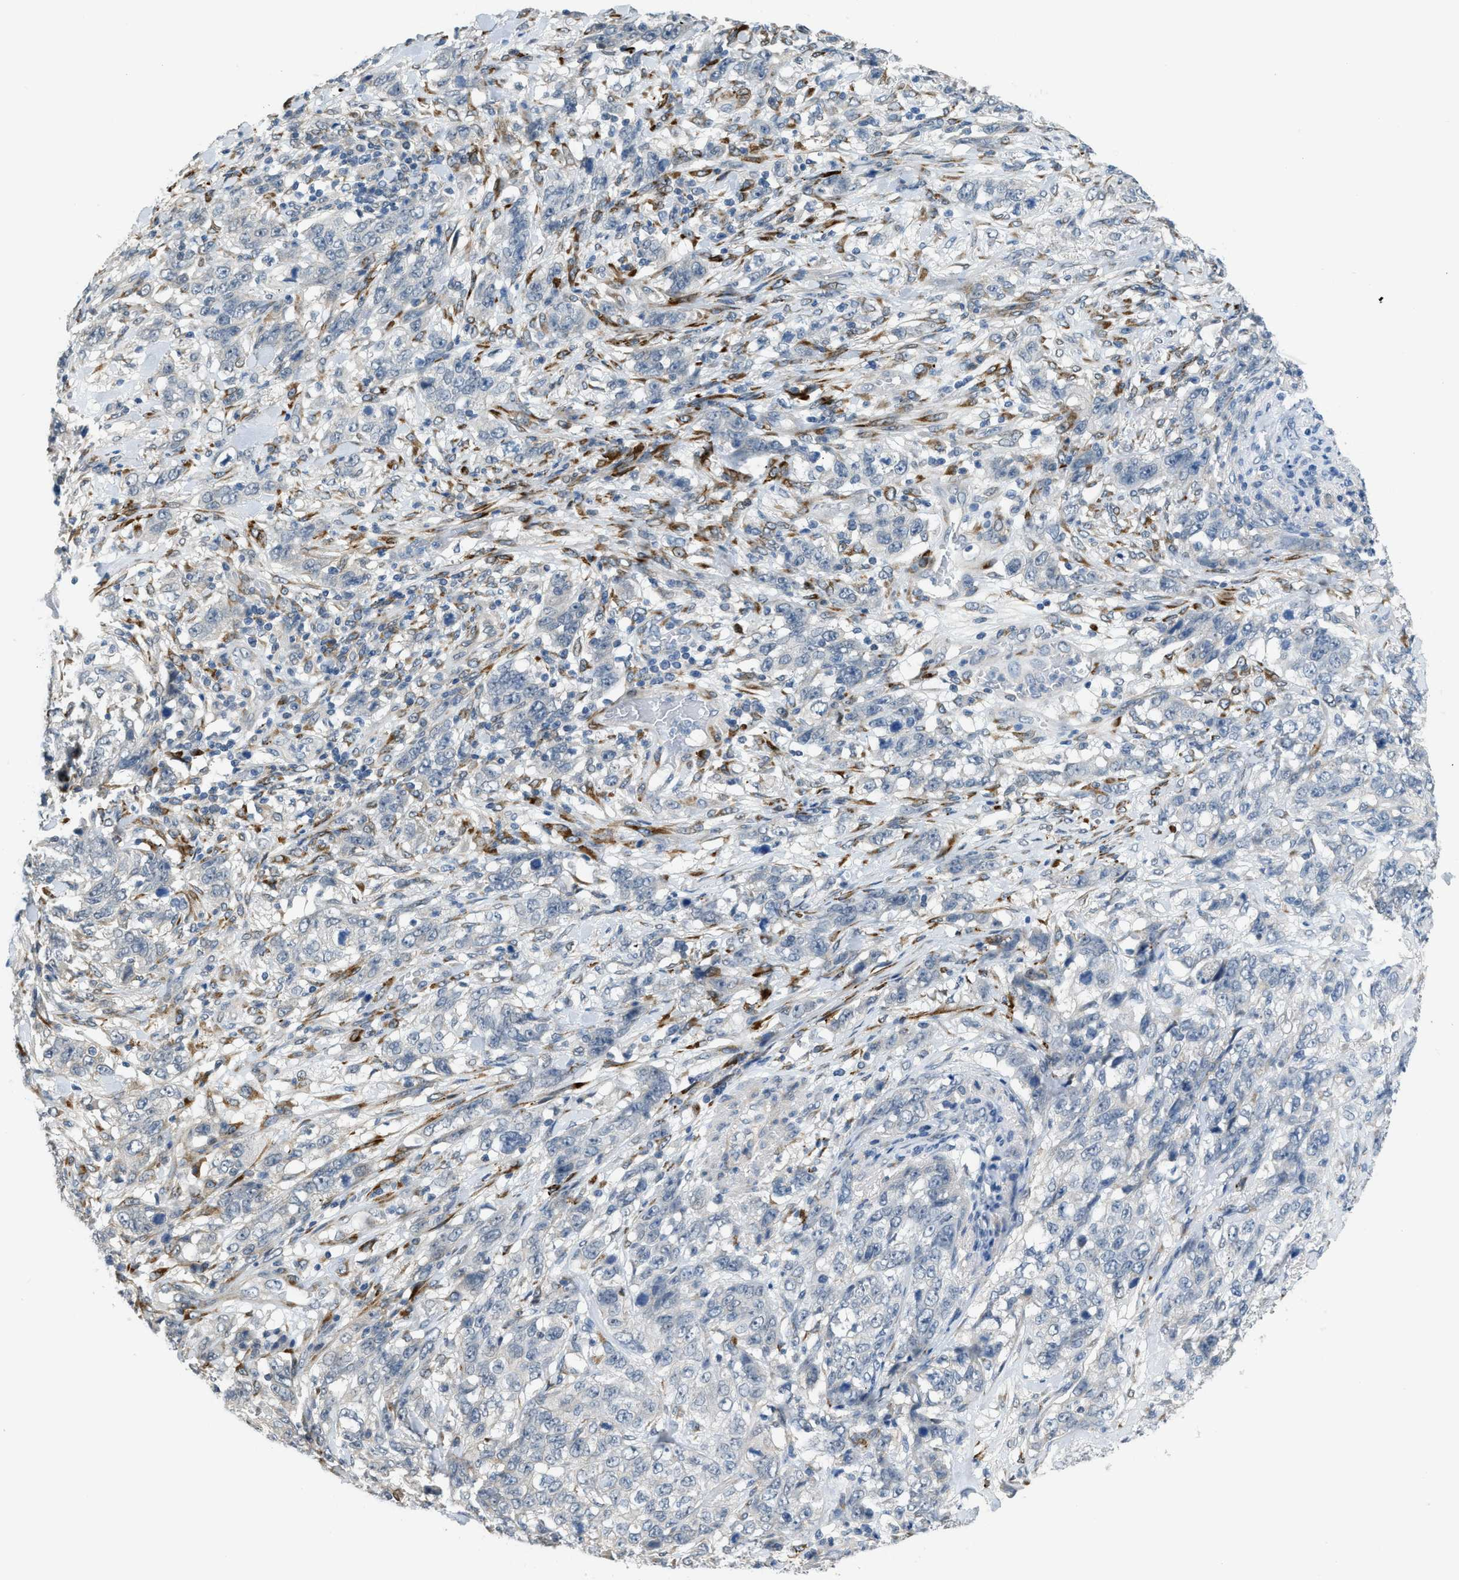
{"staining": {"intensity": "negative", "quantity": "none", "location": "none"}, "tissue": "stomach cancer", "cell_type": "Tumor cells", "image_type": "cancer", "snomed": [{"axis": "morphology", "description": "Adenocarcinoma, NOS"}, {"axis": "topography", "description": "Stomach"}], "caption": "Image shows no significant protein positivity in tumor cells of stomach adenocarcinoma.", "gene": "TMEM154", "patient": {"sex": "male", "age": 48}}